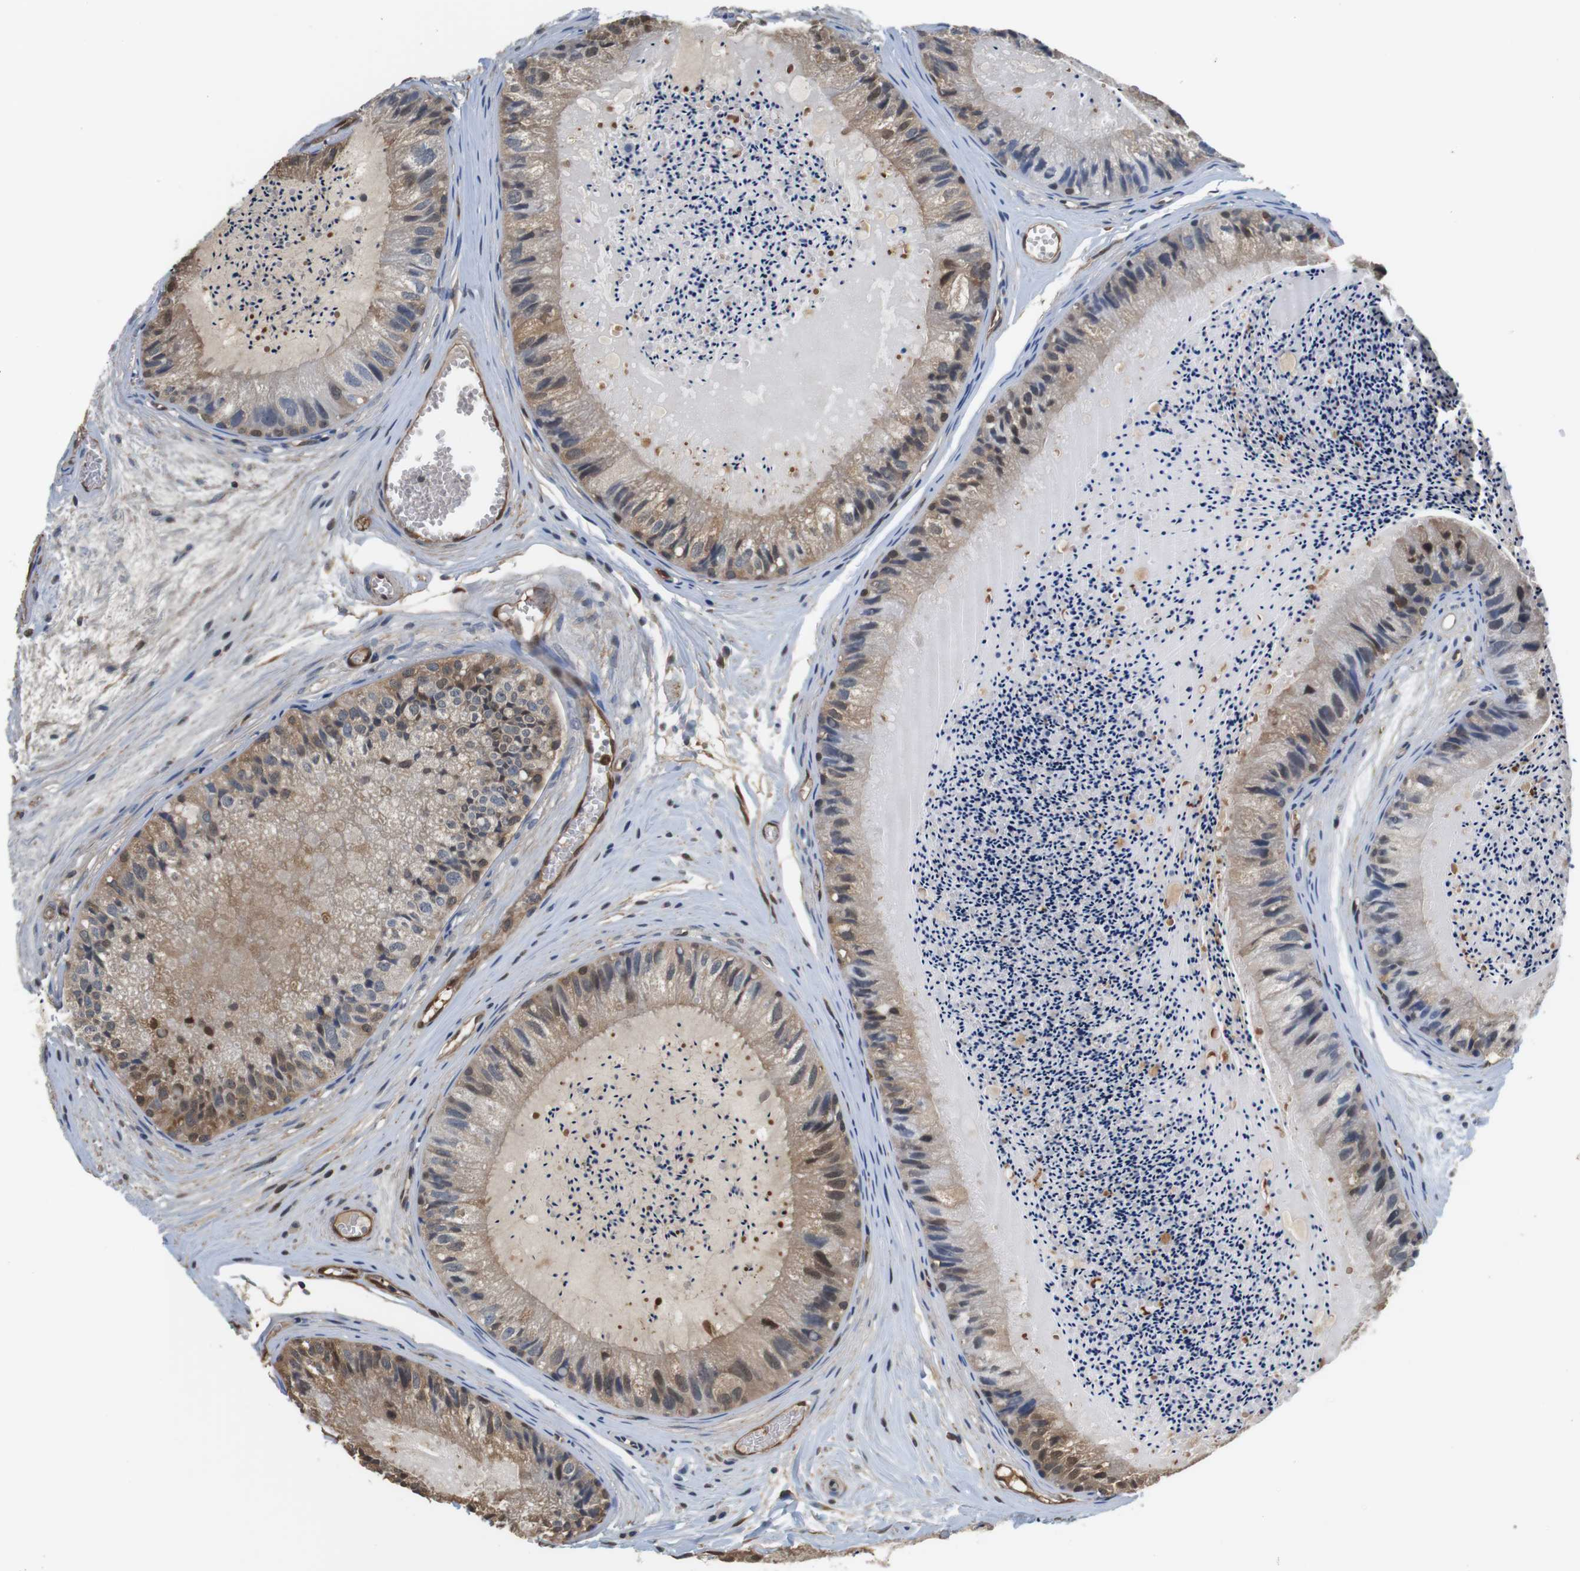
{"staining": {"intensity": "moderate", "quantity": ">75%", "location": "cytoplasmic/membranous,nuclear"}, "tissue": "epididymis", "cell_type": "Glandular cells", "image_type": "normal", "snomed": [{"axis": "morphology", "description": "Normal tissue, NOS"}, {"axis": "topography", "description": "Epididymis"}], "caption": "This photomicrograph displays immunohistochemistry staining of unremarkable epididymis, with medium moderate cytoplasmic/membranous,nuclear expression in about >75% of glandular cells.", "gene": "LDHA", "patient": {"sex": "male", "age": 31}}